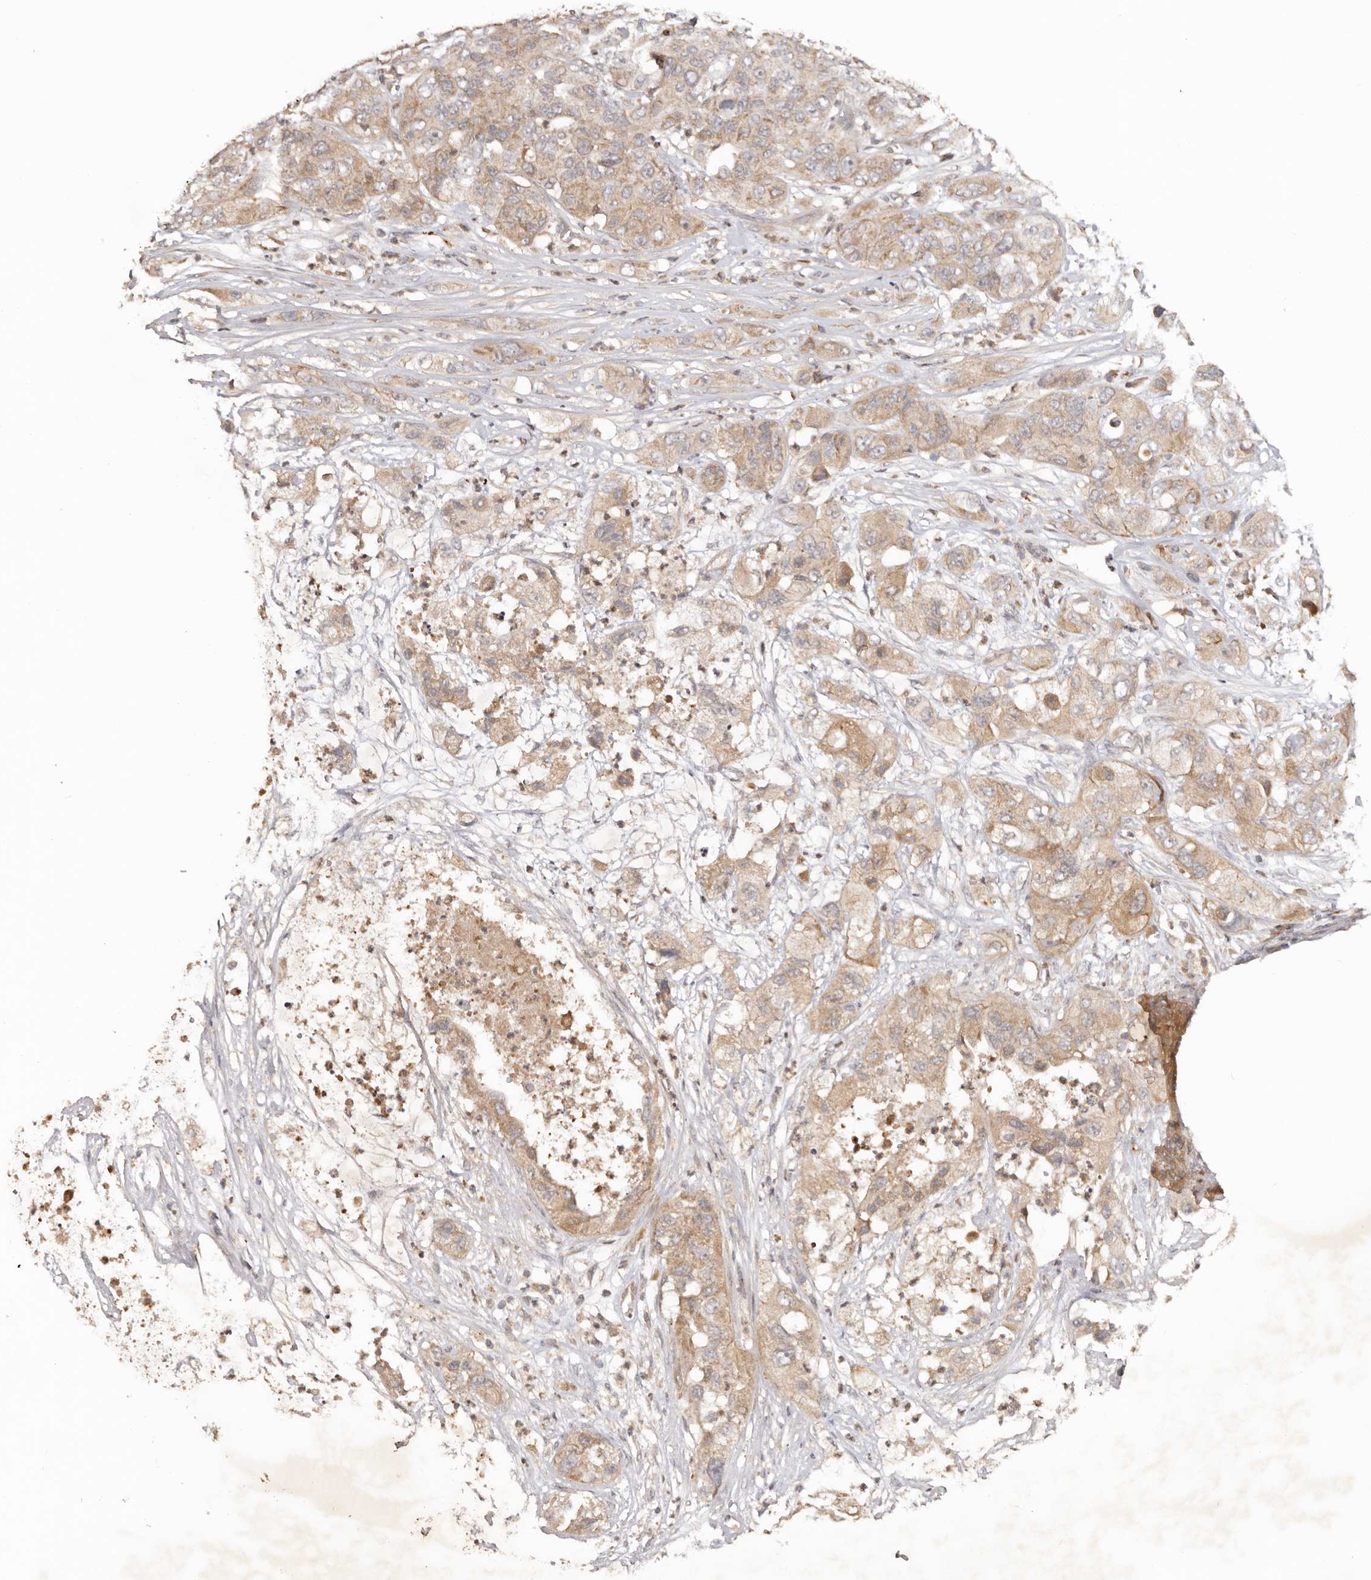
{"staining": {"intensity": "moderate", "quantity": ">75%", "location": "cytoplasmic/membranous"}, "tissue": "pancreatic cancer", "cell_type": "Tumor cells", "image_type": "cancer", "snomed": [{"axis": "morphology", "description": "Adenocarcinoma, NOS"}, {"axis": "topography", "description": "Pancreas"}], "caption": "Immunohistochemistry (DAB (3,3'-diaminobenzidine)) staining of pancreatic adenocarcinoma shows moderate cytoplasmic/membranous protein staining in approximately >75% of tumor cells.", "gene": "PKIB", "patient": {"sex": "female", "age": 78}}